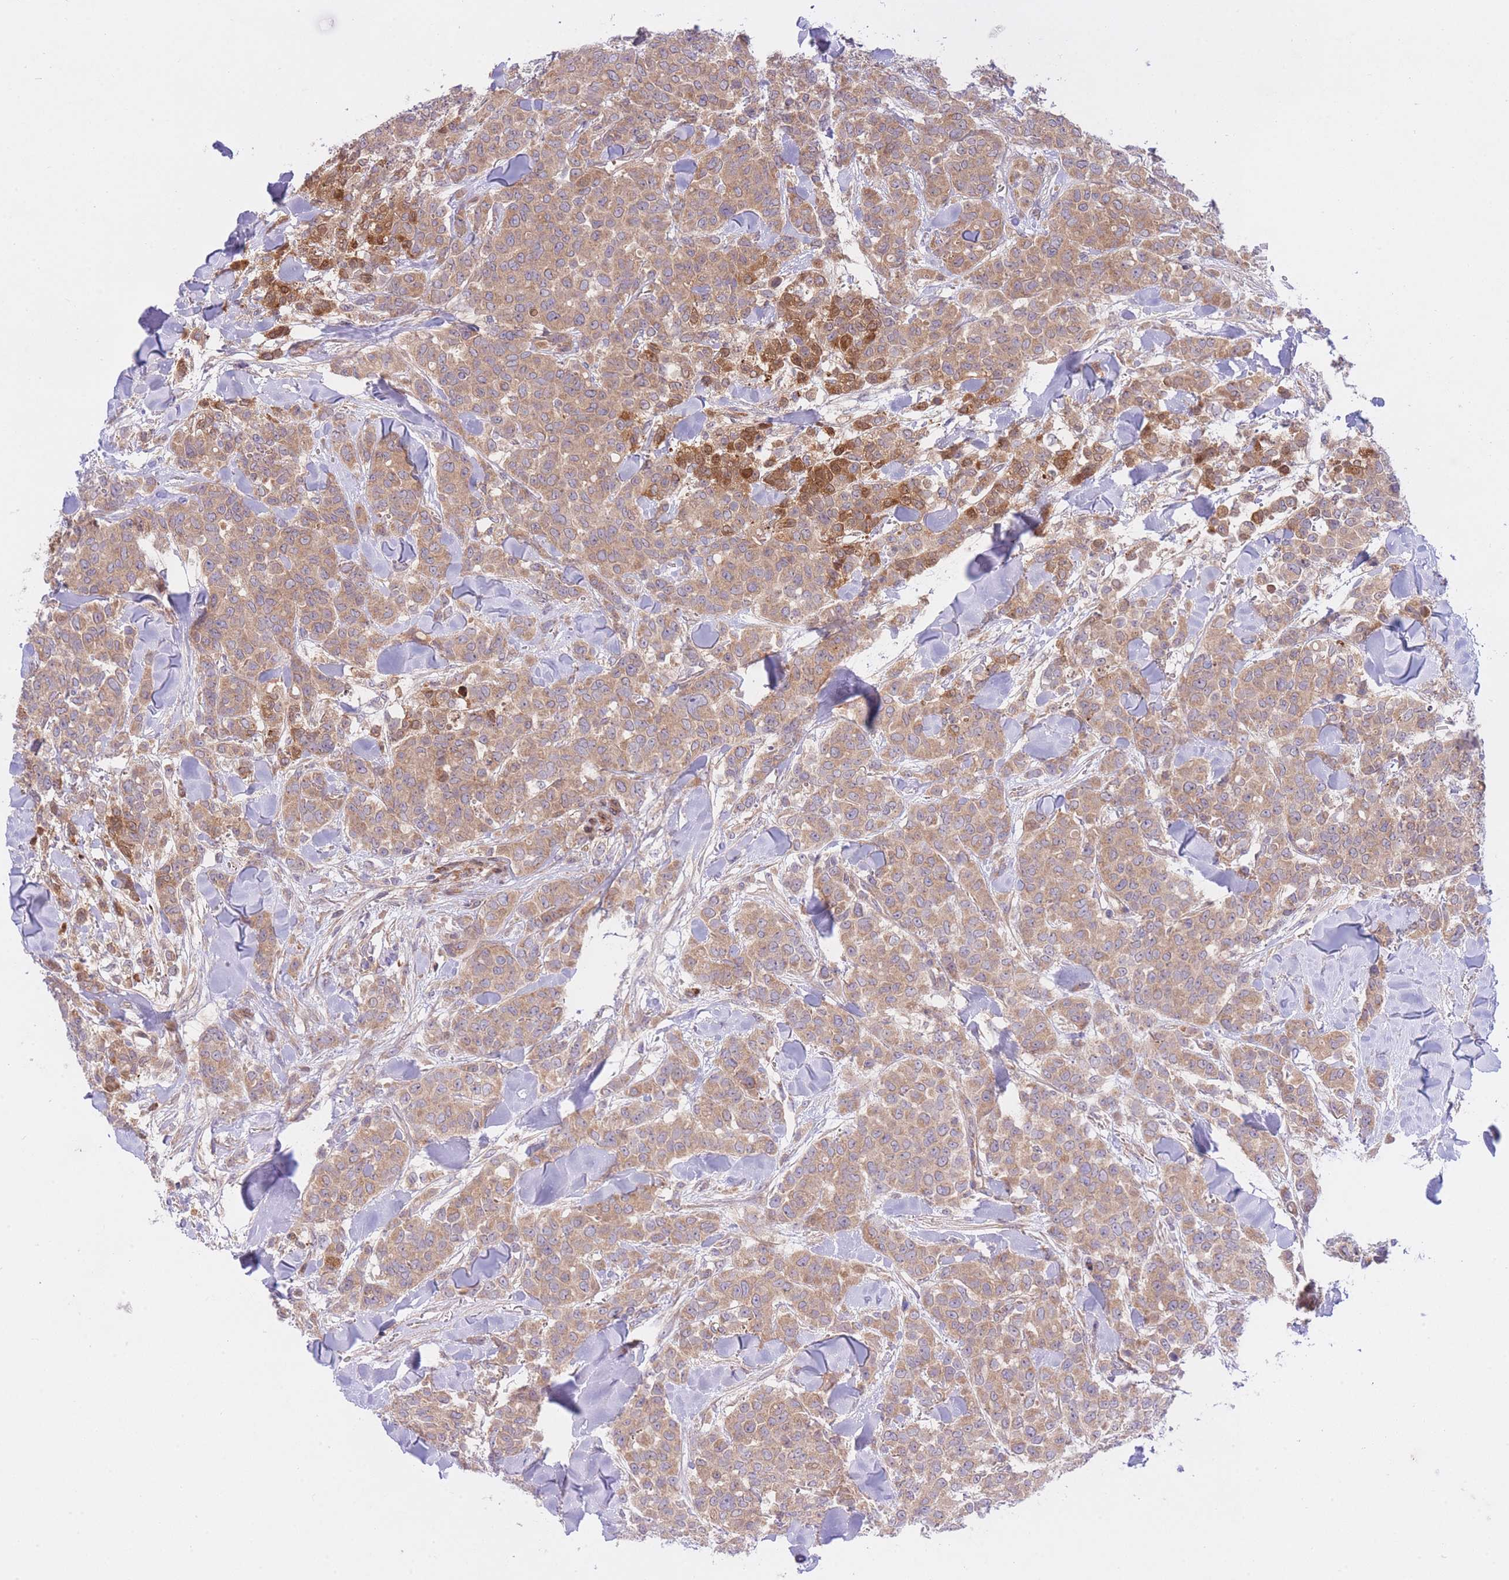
{"staining": {"intensity": "moderate", "quantity": ">75%", "location": "cytoplasmic/membranous"}, "tissue": "breast cancer", "cell_type": "Tumor cells", "image_type": "cancer", "snomed": [{"axis": "morphology", "description": "Lobular carcinoma"}, {"axis": "topography", "description": "Breast"}], "caption": "Protein expression analysis of human breast cancer (lobular carcinoma) reveals moderate cytoplasmic/membranous expression in approximately >75% of tumor cells. (brown staining indicates protein expression, while blue staining denotes nuclei).", "gene": "CHAC1", "patient": {"sex": "female", "age": 91}}